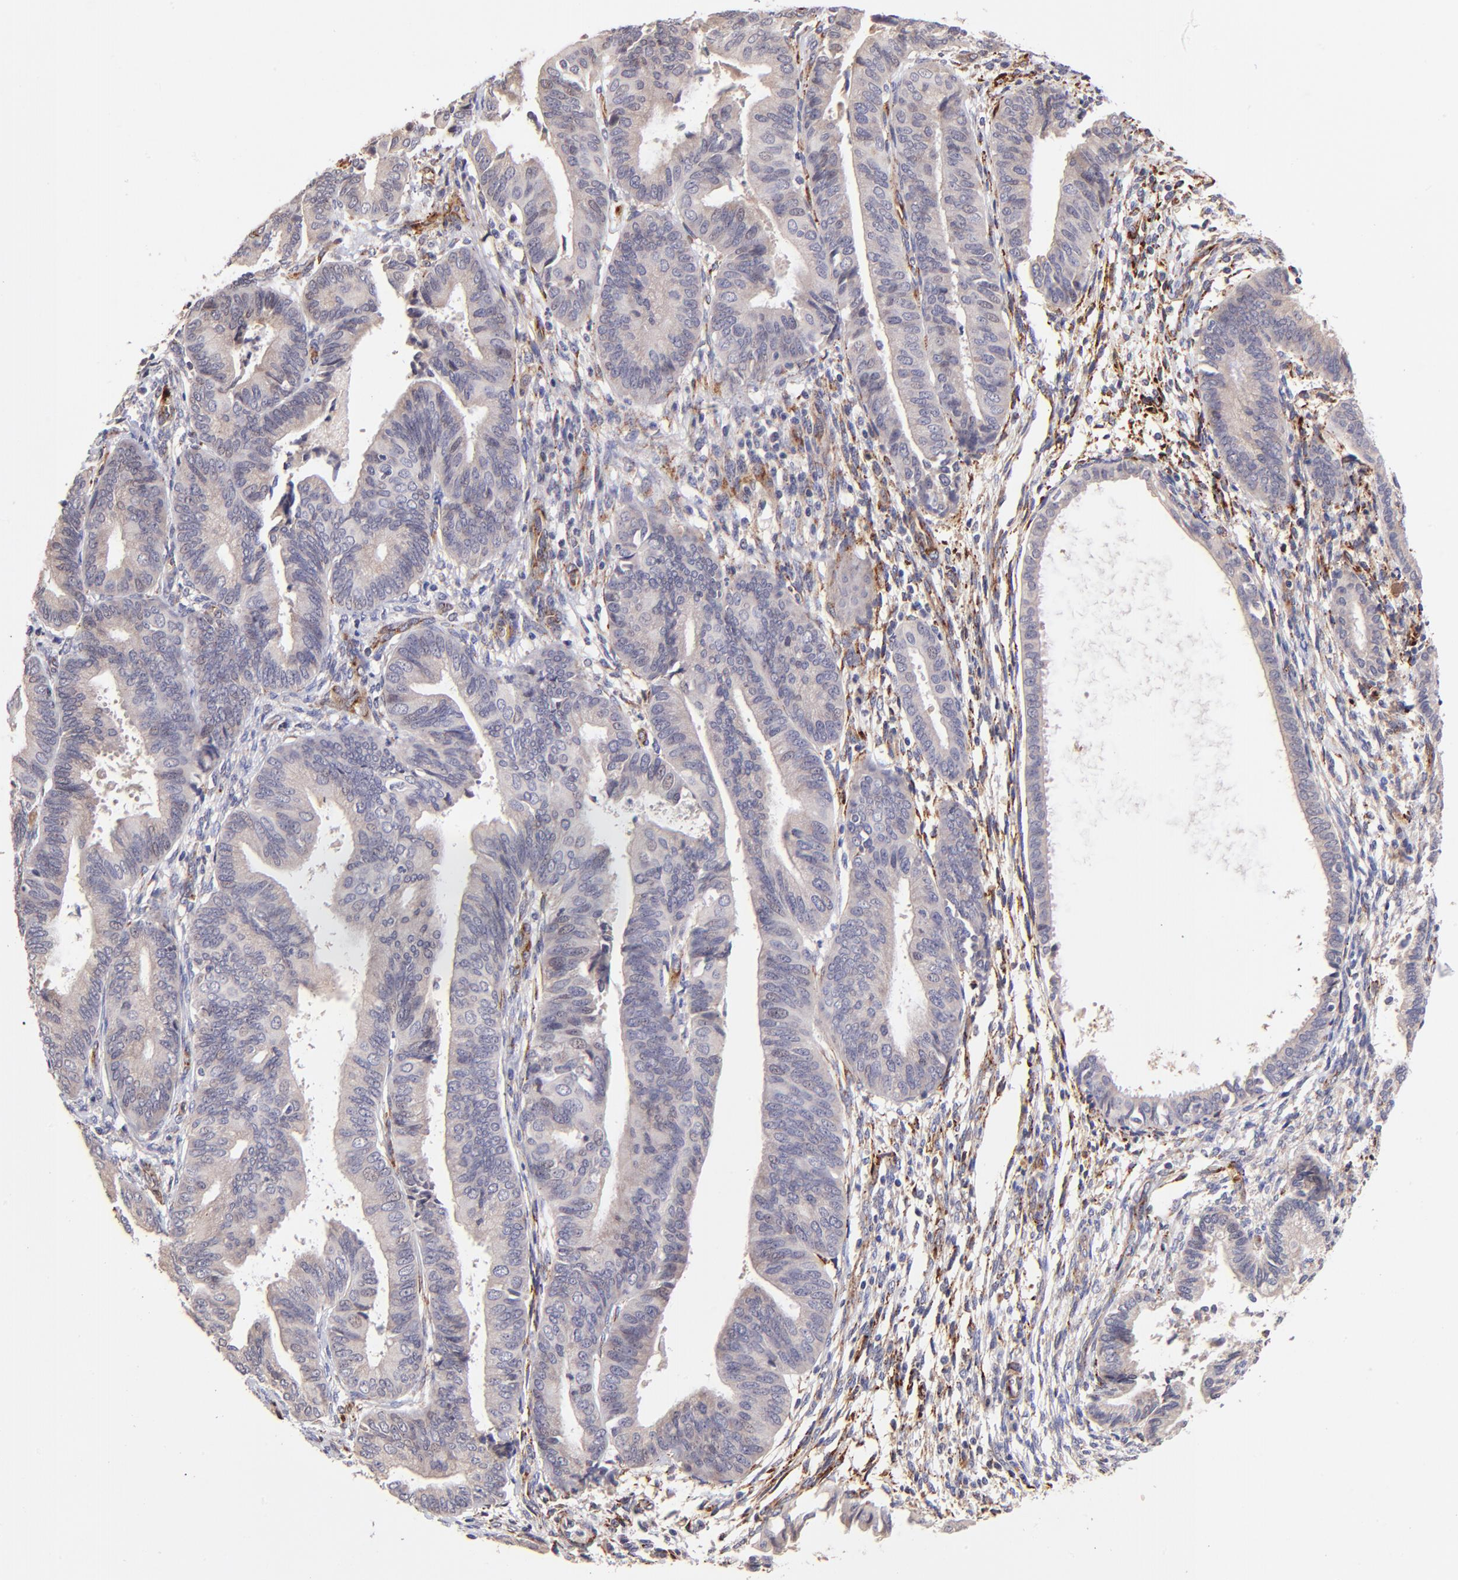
{"staining": {"intensity": "negative", "quantity": "none", "location": "none"}, "tissue": "endometrial cancer", "cell_type": "Tumor cells", "image_type": "cancer", "snomed": [{"axis": "morphology", "description": "Adenocarcinoma, NOS"}, {"axis": "topography", "description": "Endometrium"}], "caption": "This is an IHC image of endometrial cancer (adenocarcinoma). There is no expression in tumor cells.", "gene": "SPARC", "patient": {"sex": "female", "age": 63}}